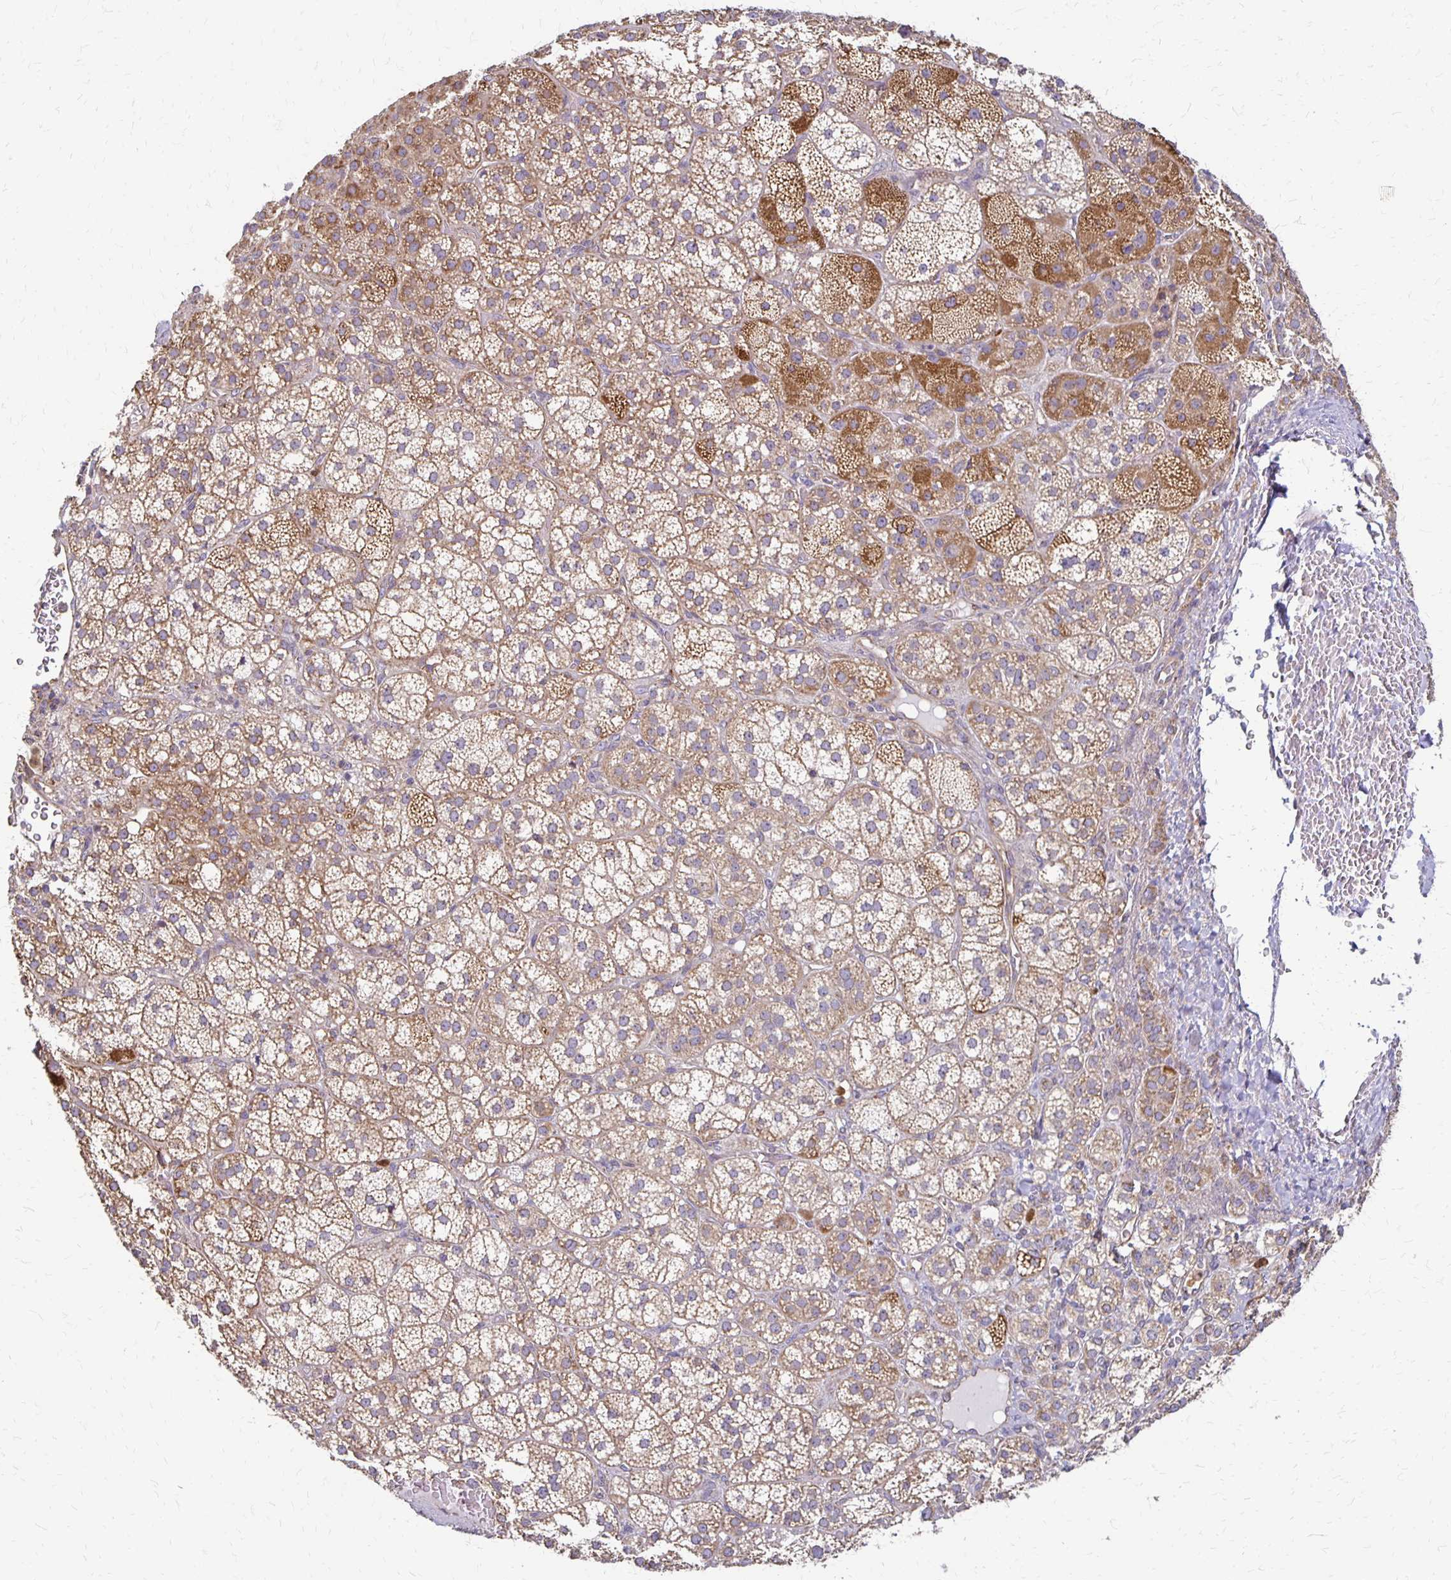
{"staining": {"intensity": "moderate", "quantity": "25%-75%", "location": "cytoplasmic/membranous"}, "tissue": "adrenal gland", "cell_type": "Glandular cells", "image_type": "normal", "snomed": [{"axis": "morphology", "description": "Normal tissue, NOS"}, {"axis": "topography", "description": "Adrenal gland"}], "caption": "Immunohistochemical staining of unremarkable adrenal gland reveals medium levels of moderate cytoplasmic/membranous positivity in approximately 25%-75% of glandular cells. The staining was performed using DAB to visualize the protein expression in brown, while the nuclei were stained in blue with hematoxylin (Magnification: 20x).", "gene": "EIF4EBP2", "patient": {"sex": "female", "age": 60}}